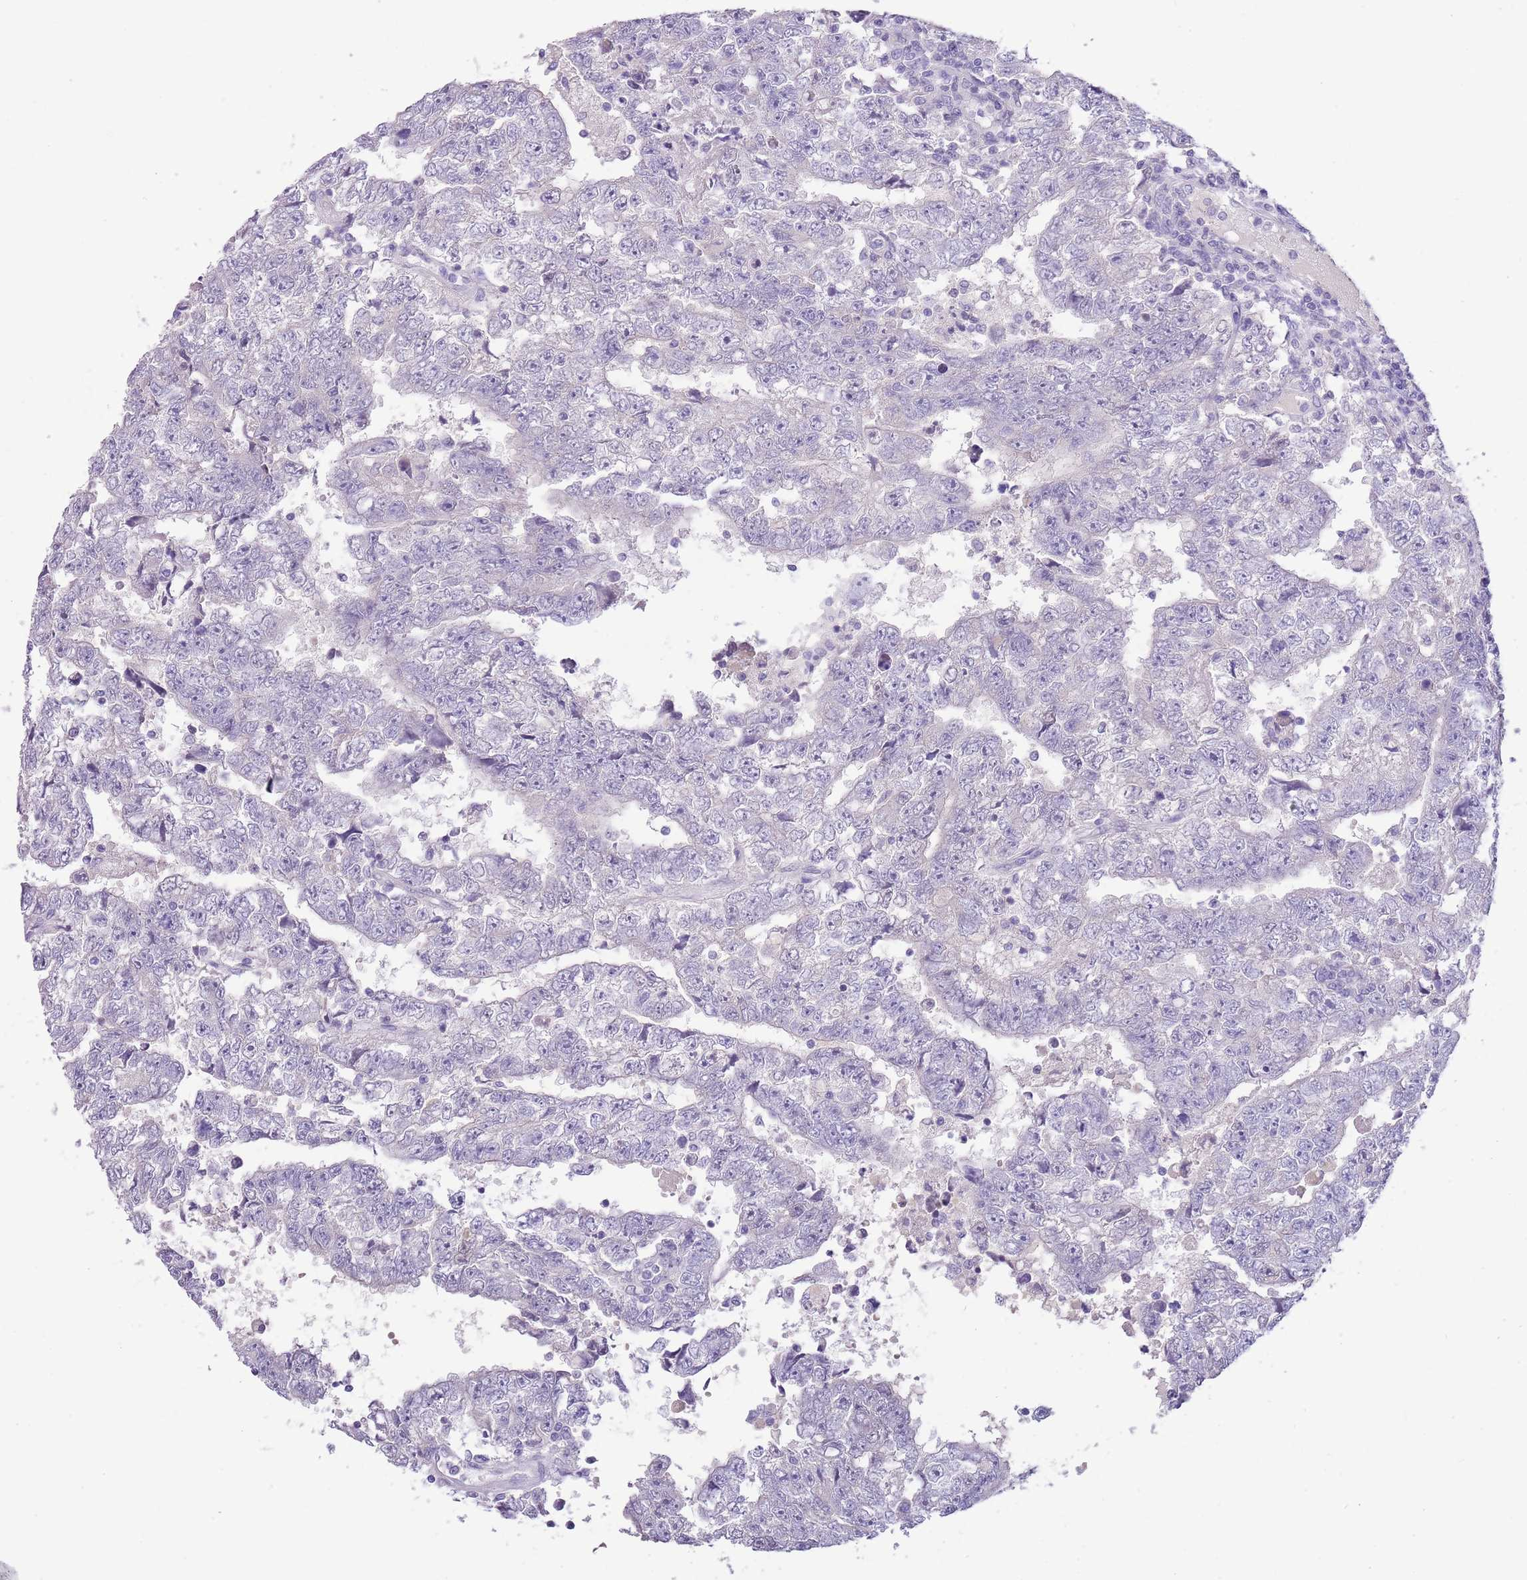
{"staining": {"intensity": "negative", "quantity": "none", "location": "none"}, "tissue": "testis cancer", "cell_type": "Tumor cells", "image_type": "cancer", "snomed": [{"axis": "morphology", "description": "Carcinoma, Embryonal, NOS"}, {"axis": "topography", "description": "Testis"}], "caption": "This histopathology image is of embryonal carcinoma (testis) stained with immunohistochemistry (IHC) to label a protein in brown with the nuclei are counter-stained blue. There is no staining in tumor cells. (DAB (3,3'-diaminobenzidine) immunohistochemistry with hematoxylin counter stain).", "gene": "TOX2", "patient": {"sex": "male", "age": 25}}